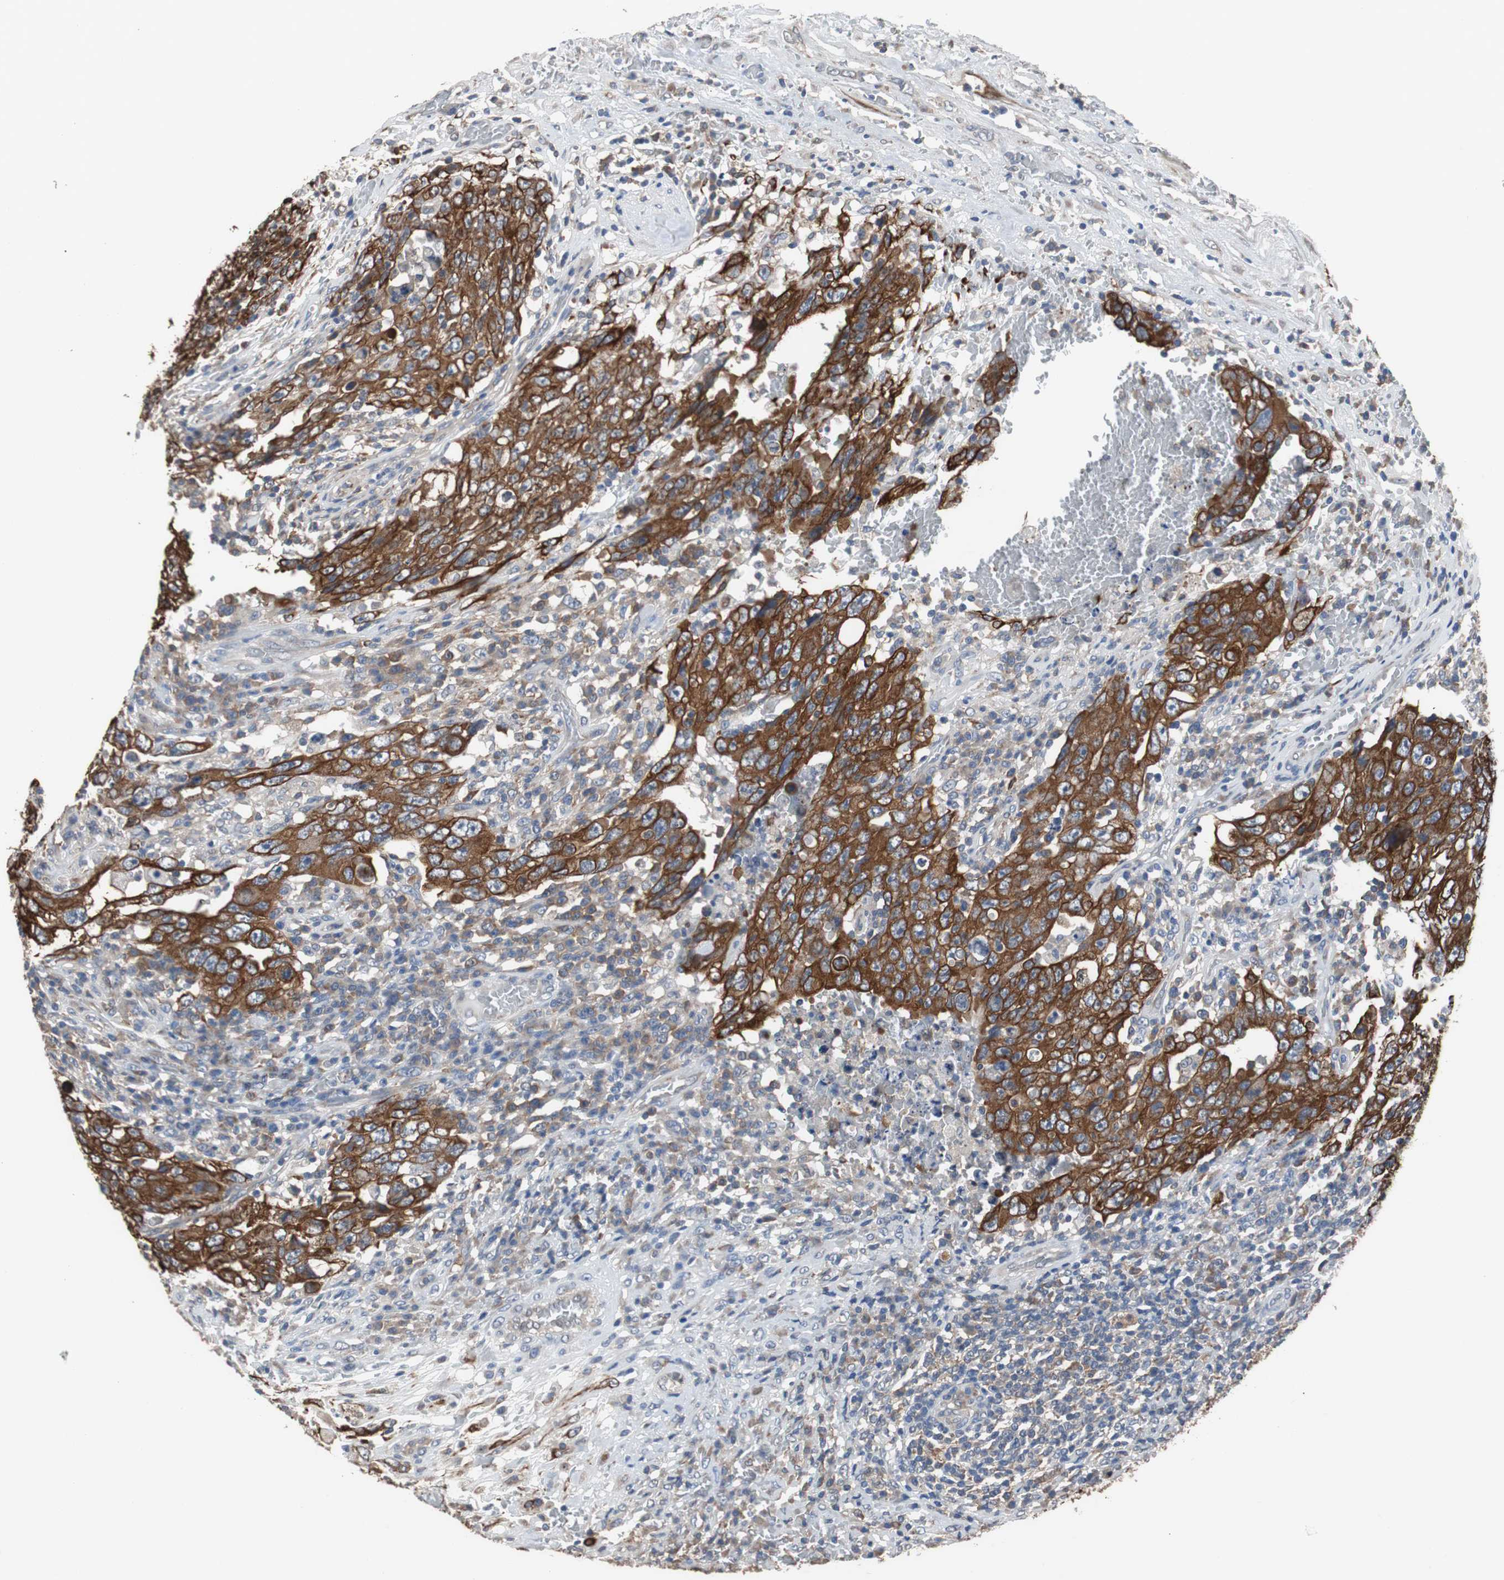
{"staining": {"intensity": "strong", "quantity": ">75%", "location": "cytoplasmic/membranous"}, "tissue": "testis cancer", "cell_type": "Tumor cells", "image_type": "cancer", "snomed": [{"axis": "morphology", "description": "Carcinoma, Embryonal, NOS"}, {"axis": "topography", "description": "Testis"}], "caption": "There is high levels of strong cytoplasmic/membranous positivity in tumor cells of testis embryonal carcinoma, as demonstrated by immunohistochemical staining (brown color).", "gene": "USP10", "patient": {"sex": "male", "age": 26}}